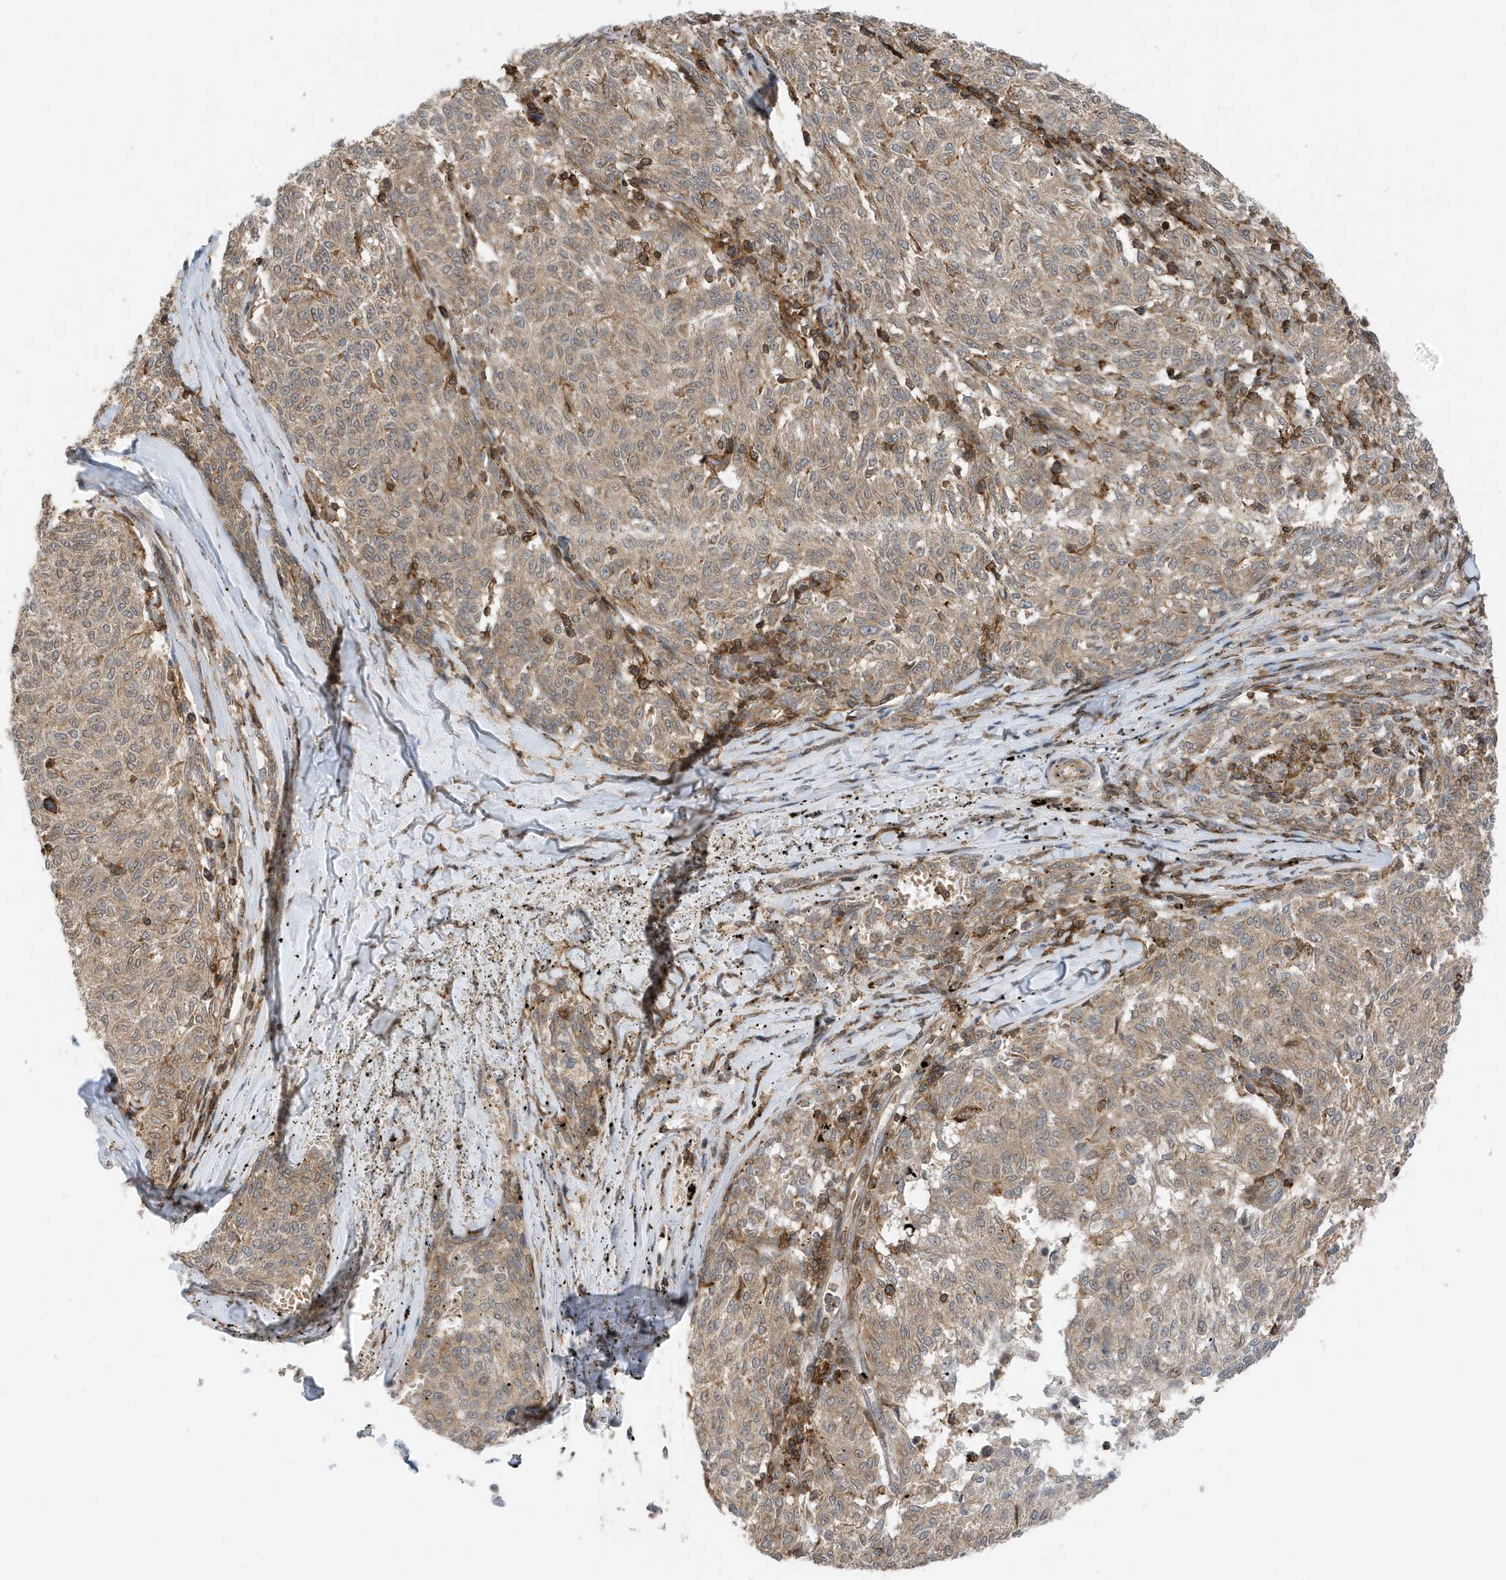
{"staining": {"intensity": "weak", "quantity": ">75%", "location": "cytoplasmic/membranous"}, "tissue": "melanoma", "cell_type": "Tumor cells", "image_type": "cancer", "snomed": [{"axis": "morphology", "description": "Malignant melanoma, NOS"}, {"axis": "topography", "description": "Skin"}], "caption": "Protein staining by immunohistochemistry (IHC) displays weak cytoplasmic/membranous staining in approximately >75% of tumor cells in melanoma. (DAB = brown stain, brightfield microscopy at high magnification).", "gene": "TATDN3", "patient": {"sex": "female", "age": 72}}